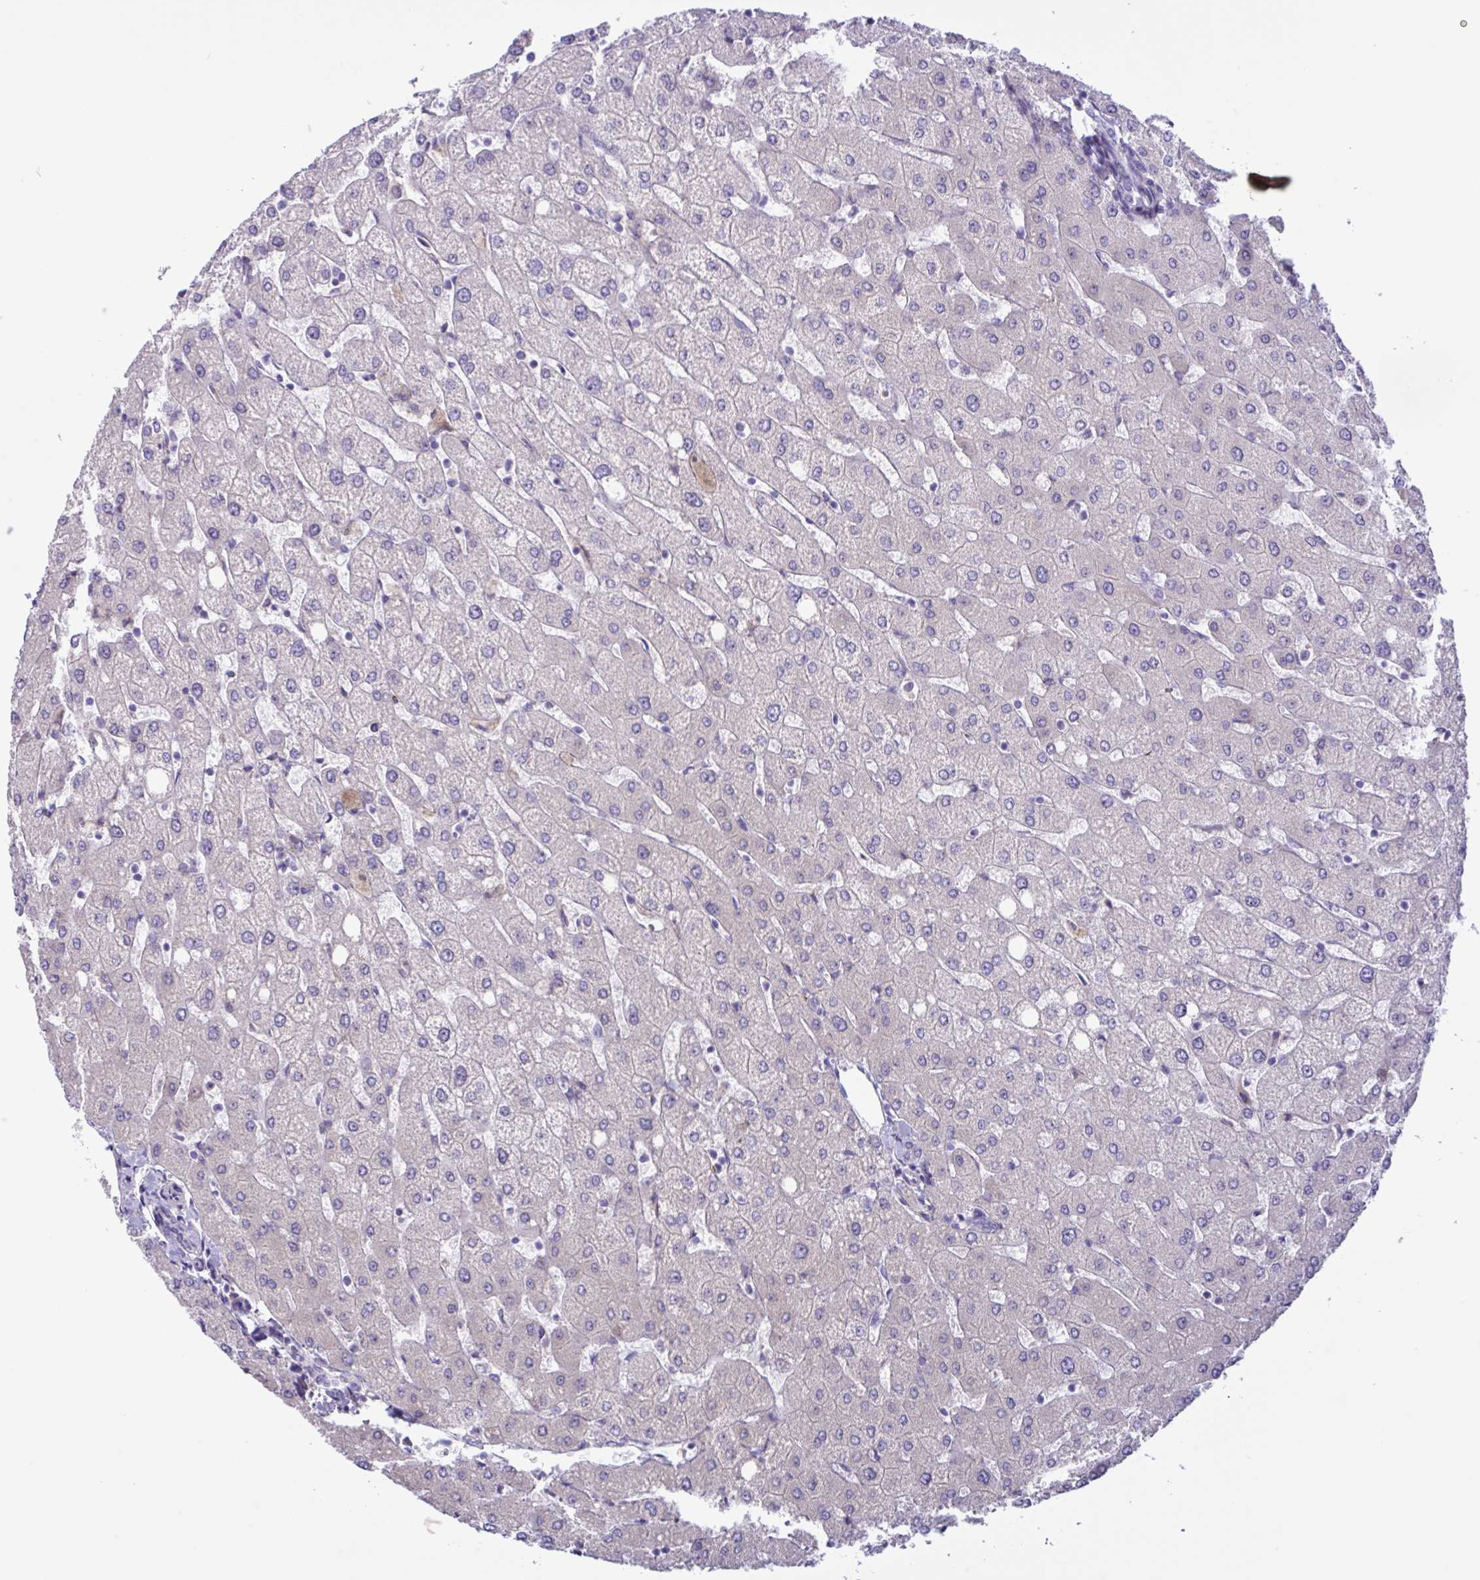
{"staining": {"intensity": "negative", "quantity": "none", "location": "none"}, "tissue": "liver", "cell_type": "Cholangiocytes", "image_type": "normal", "snomed": [{"axis": "morphology", "description": "Normal tissue, NOS"}, {"axis": "topography", "description": "Liver"}], "caption": "Immunohistochemistry (IHC) of normal liver demonstrates no positivity in cholangiocytes. The staining was performed using DAB (3,3'-diaminobenzidine) to visualize the protein expression in brown, while the nuclei were stained in blue with hematoxylin (Magnification: 20x).", "gene": "DSC3", "patient": {"sex": "female", "age": 54}}